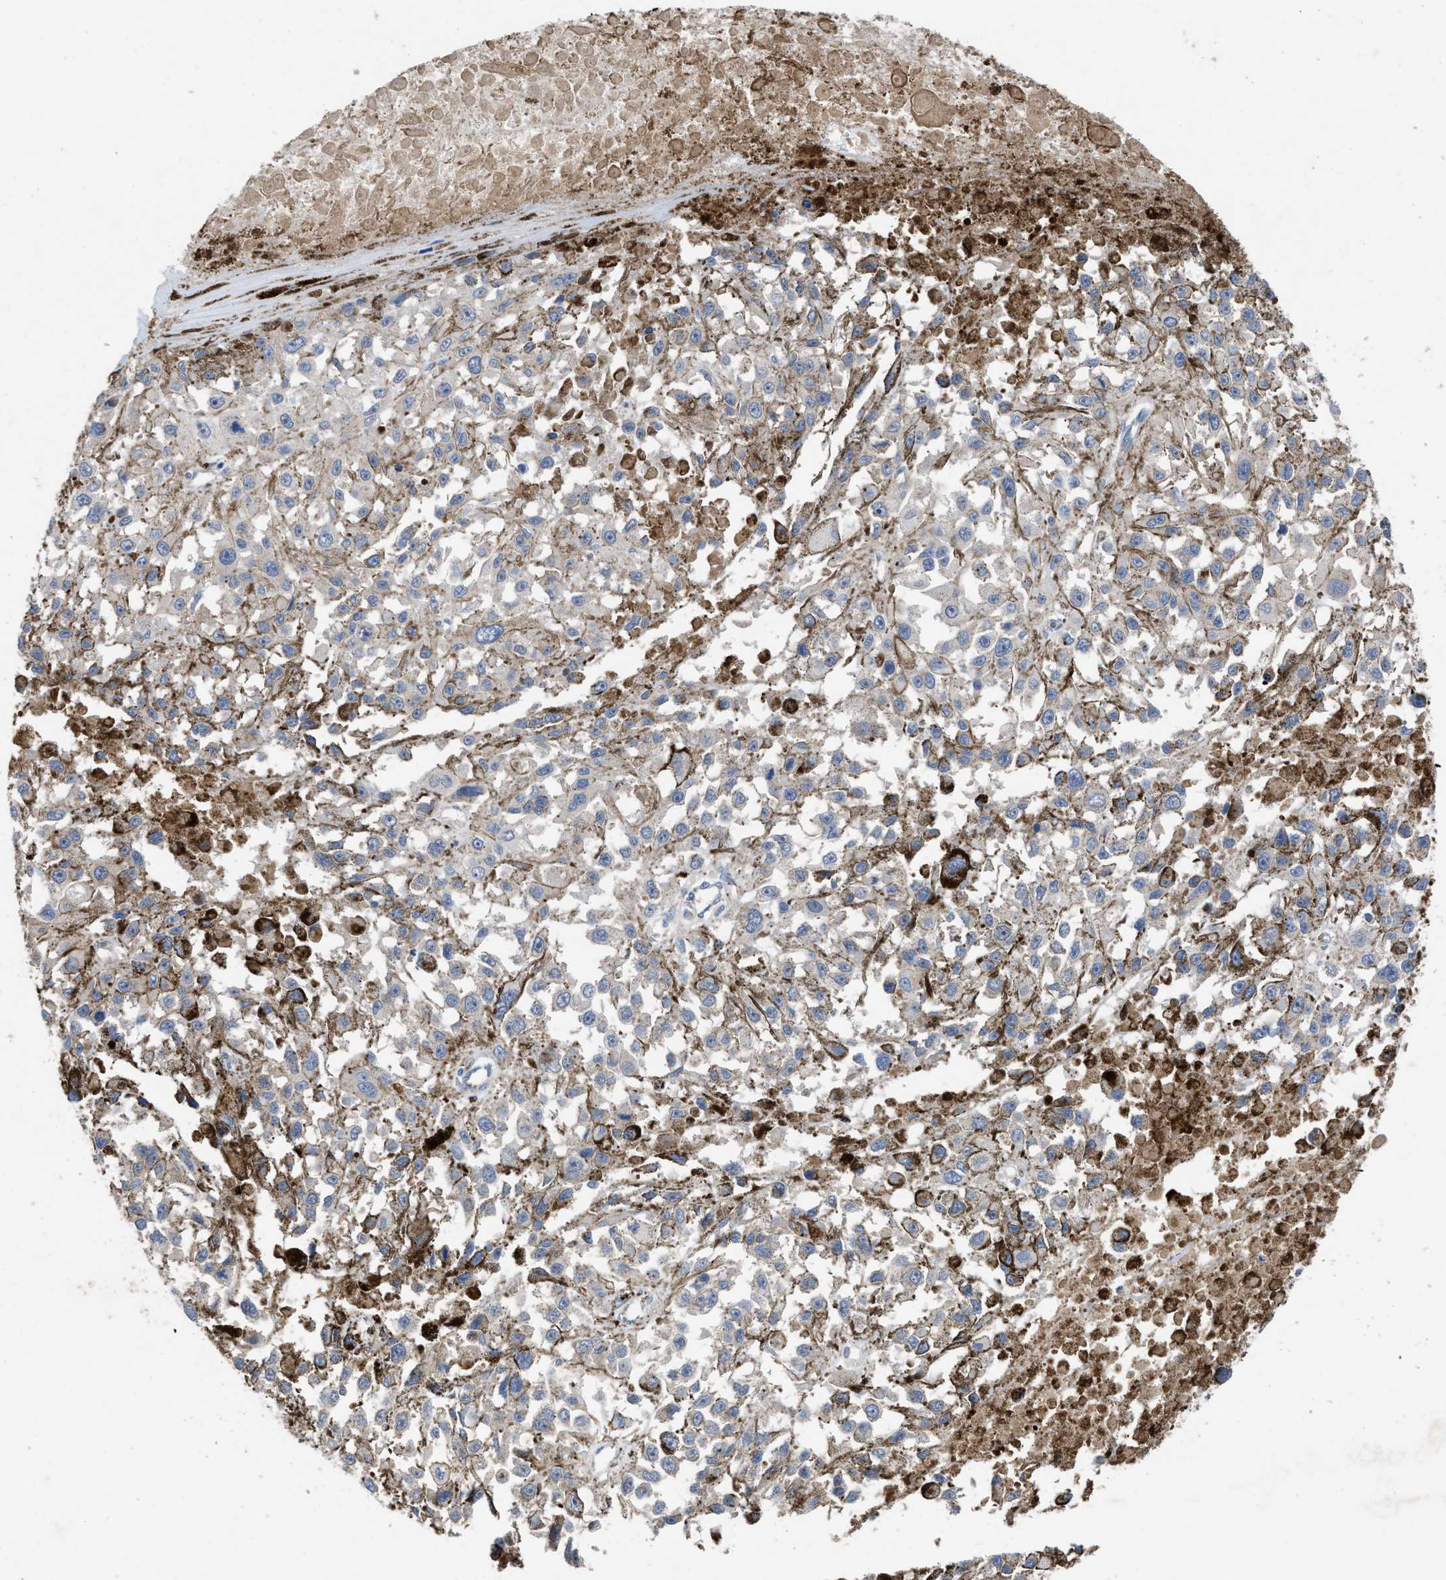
{"staining": {"intensity": "negative", "quantity": "none", "location": "none"}, "tissue": "melanoma", "cell_type": "Tumor cells", "image_type": "cancer", "snomed": [{"axis": "morphology", "description": "Malignant melanoma, Metastatic site"}, {"axis": "topography", "description": "Lymph node"}], "caption": "Tumor cells are negative for protein expression in human malignant melanoma (metastatic site). The staining is performed using DAB brown chromogen with nuclei counter-stained in using hematoxylin.", "gene": "SIK2", "patient": {"sex": "male", "age": 59}}